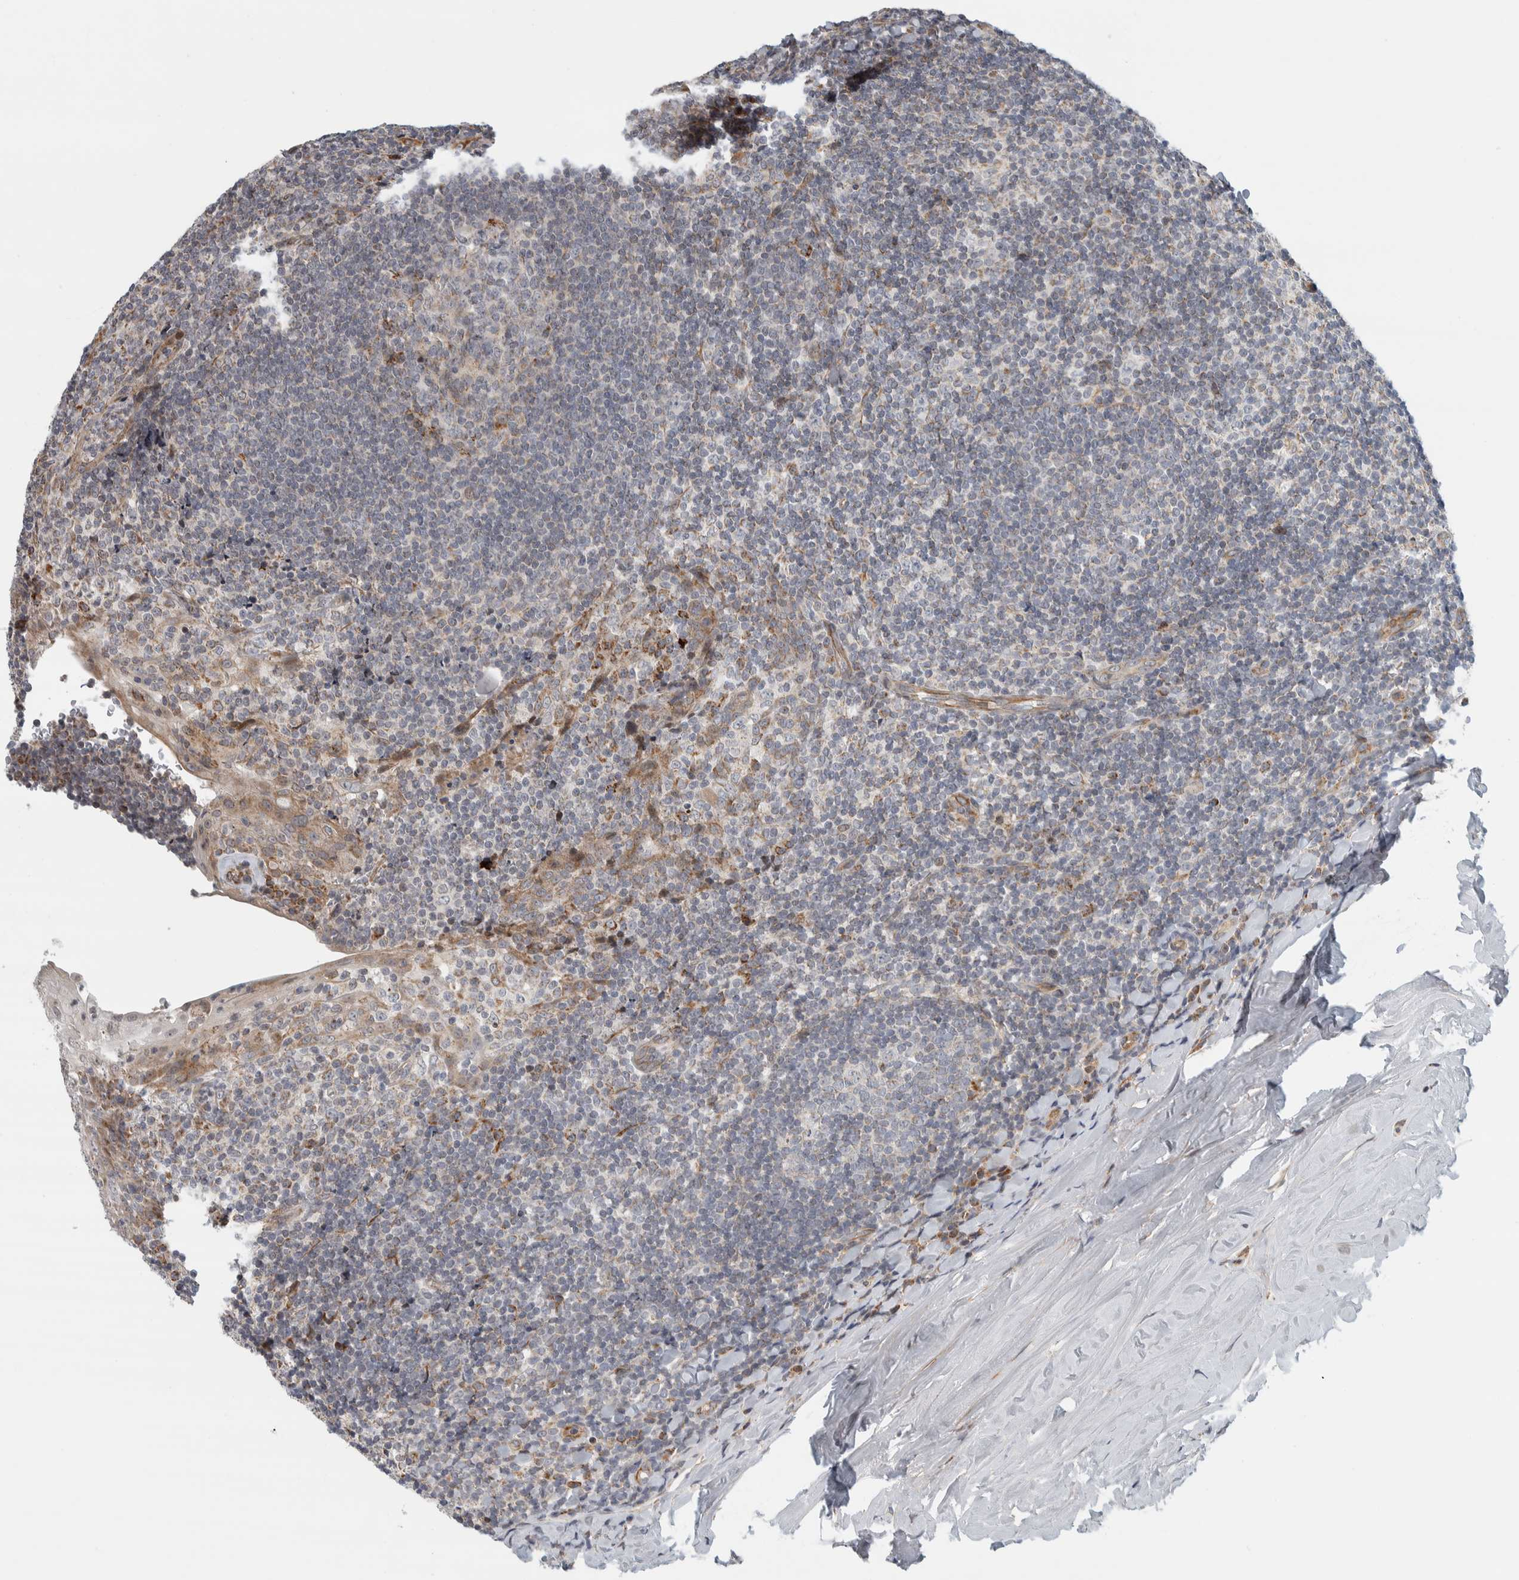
{"staining": {"intensity": "weak", "quantity": "<25%", "location": "cytoplasmic/membranous"}, "tissue": "tonsil", "cell_type": "Germinal center cells", "image_type": "normal", "snomed": [{"axis": "morphology", "description": "Normal tissue, NOS"}, {"axis": "topography", "description": "Tonsil"}], "caption": "Germinal center cells show no significant protein expression in normal tonsil. (Stains: DAB (3,3'-diaminobenzidine) immunohistochemistry with hematoxylin counter stain, Microscopy: brightfield microscopy at high magnification).", "gene": "AFP", "patient": {"sex": "male", "age": 37}}